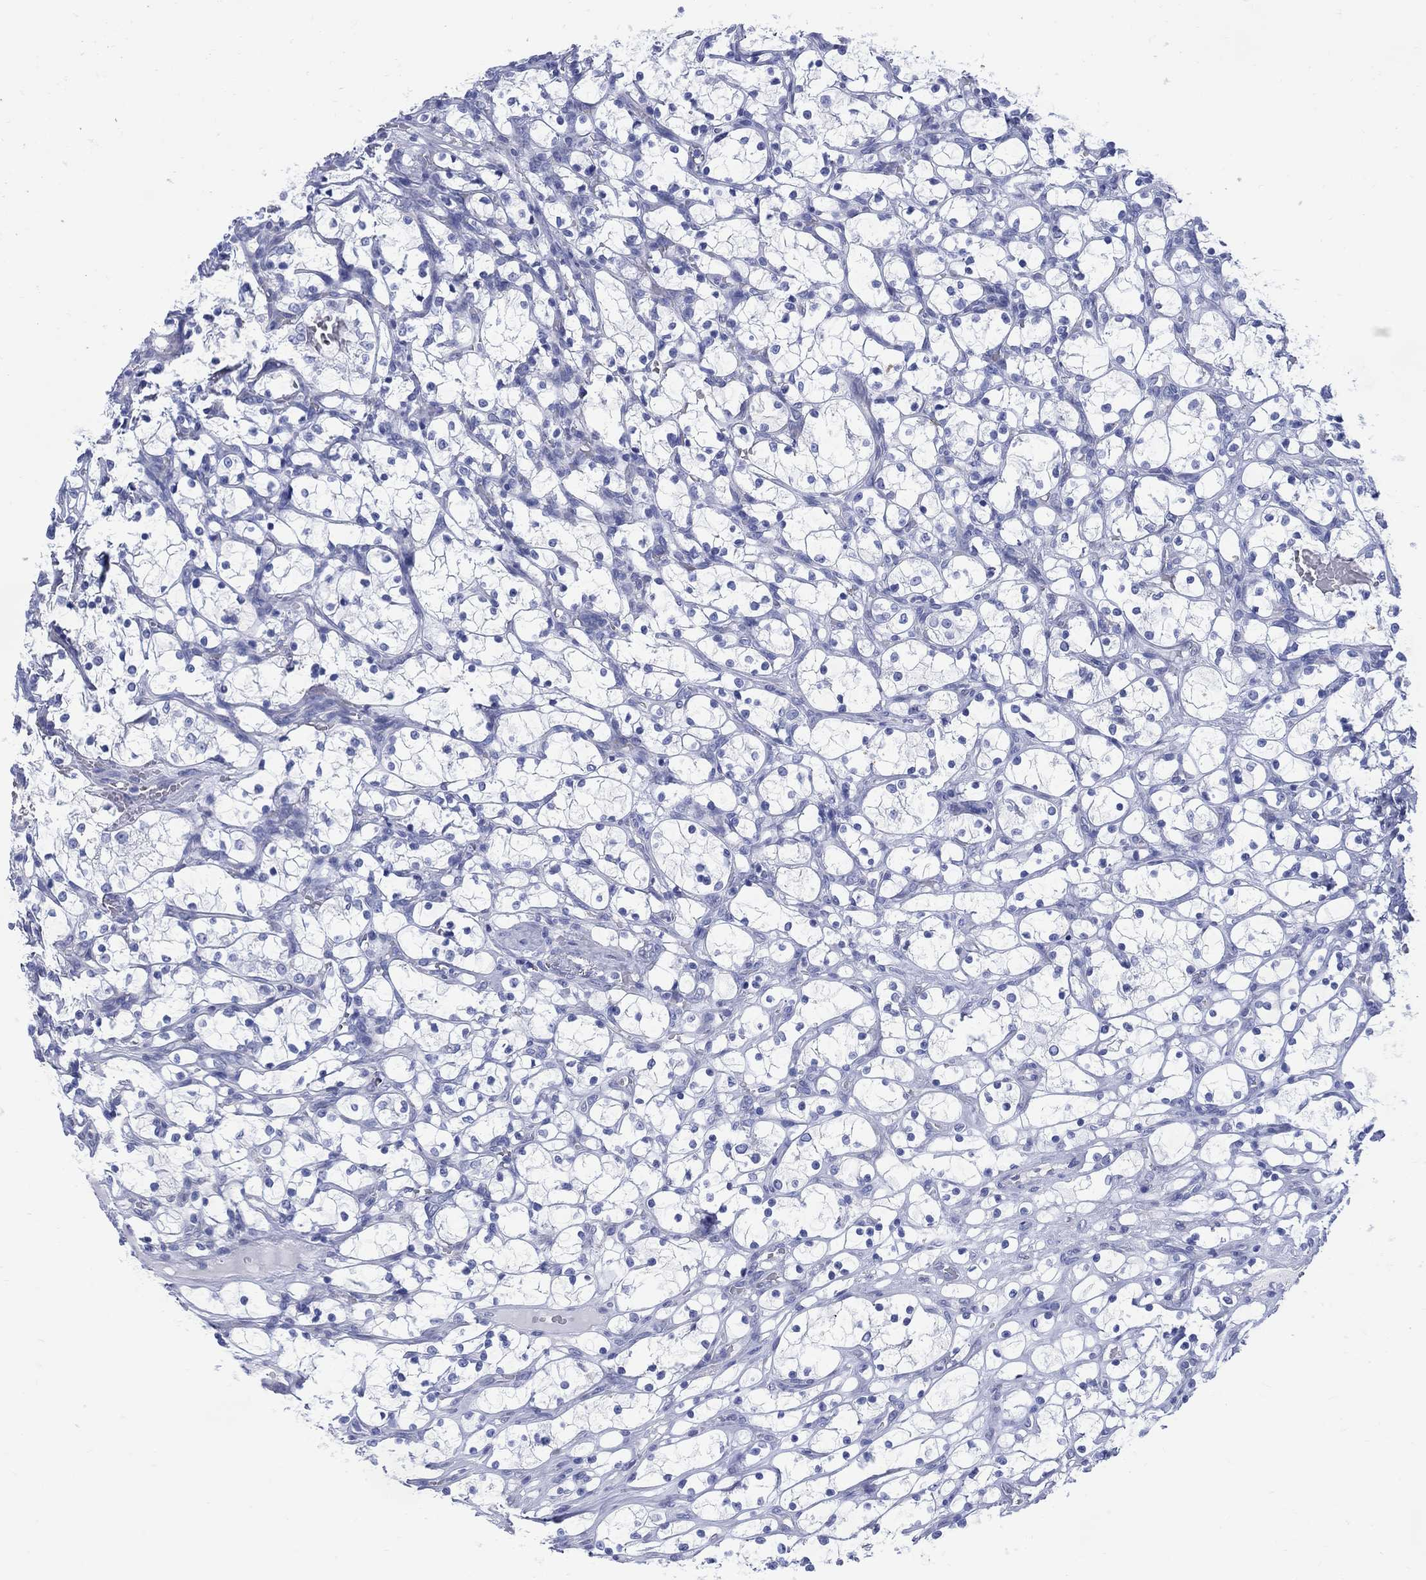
{"staining": {"intensity": "negative", "quantity": "none", "location": "none"}, "tissue": "renal cancer", "cell_type": "Tumor cells", "image_type": "cancer", "snomed": [{"axis": "morphology", "description": "Adenocarcinoma, NOS"}, {"axis": "topography", "description": "Kidney"}], "caption": "DAB immunohistochemical staining of human renal adenocarcinoma demonstrates no significant positivity in tumor cells.", "gene": "DDI1", "patient": {"sex": "female", "age": 69}}